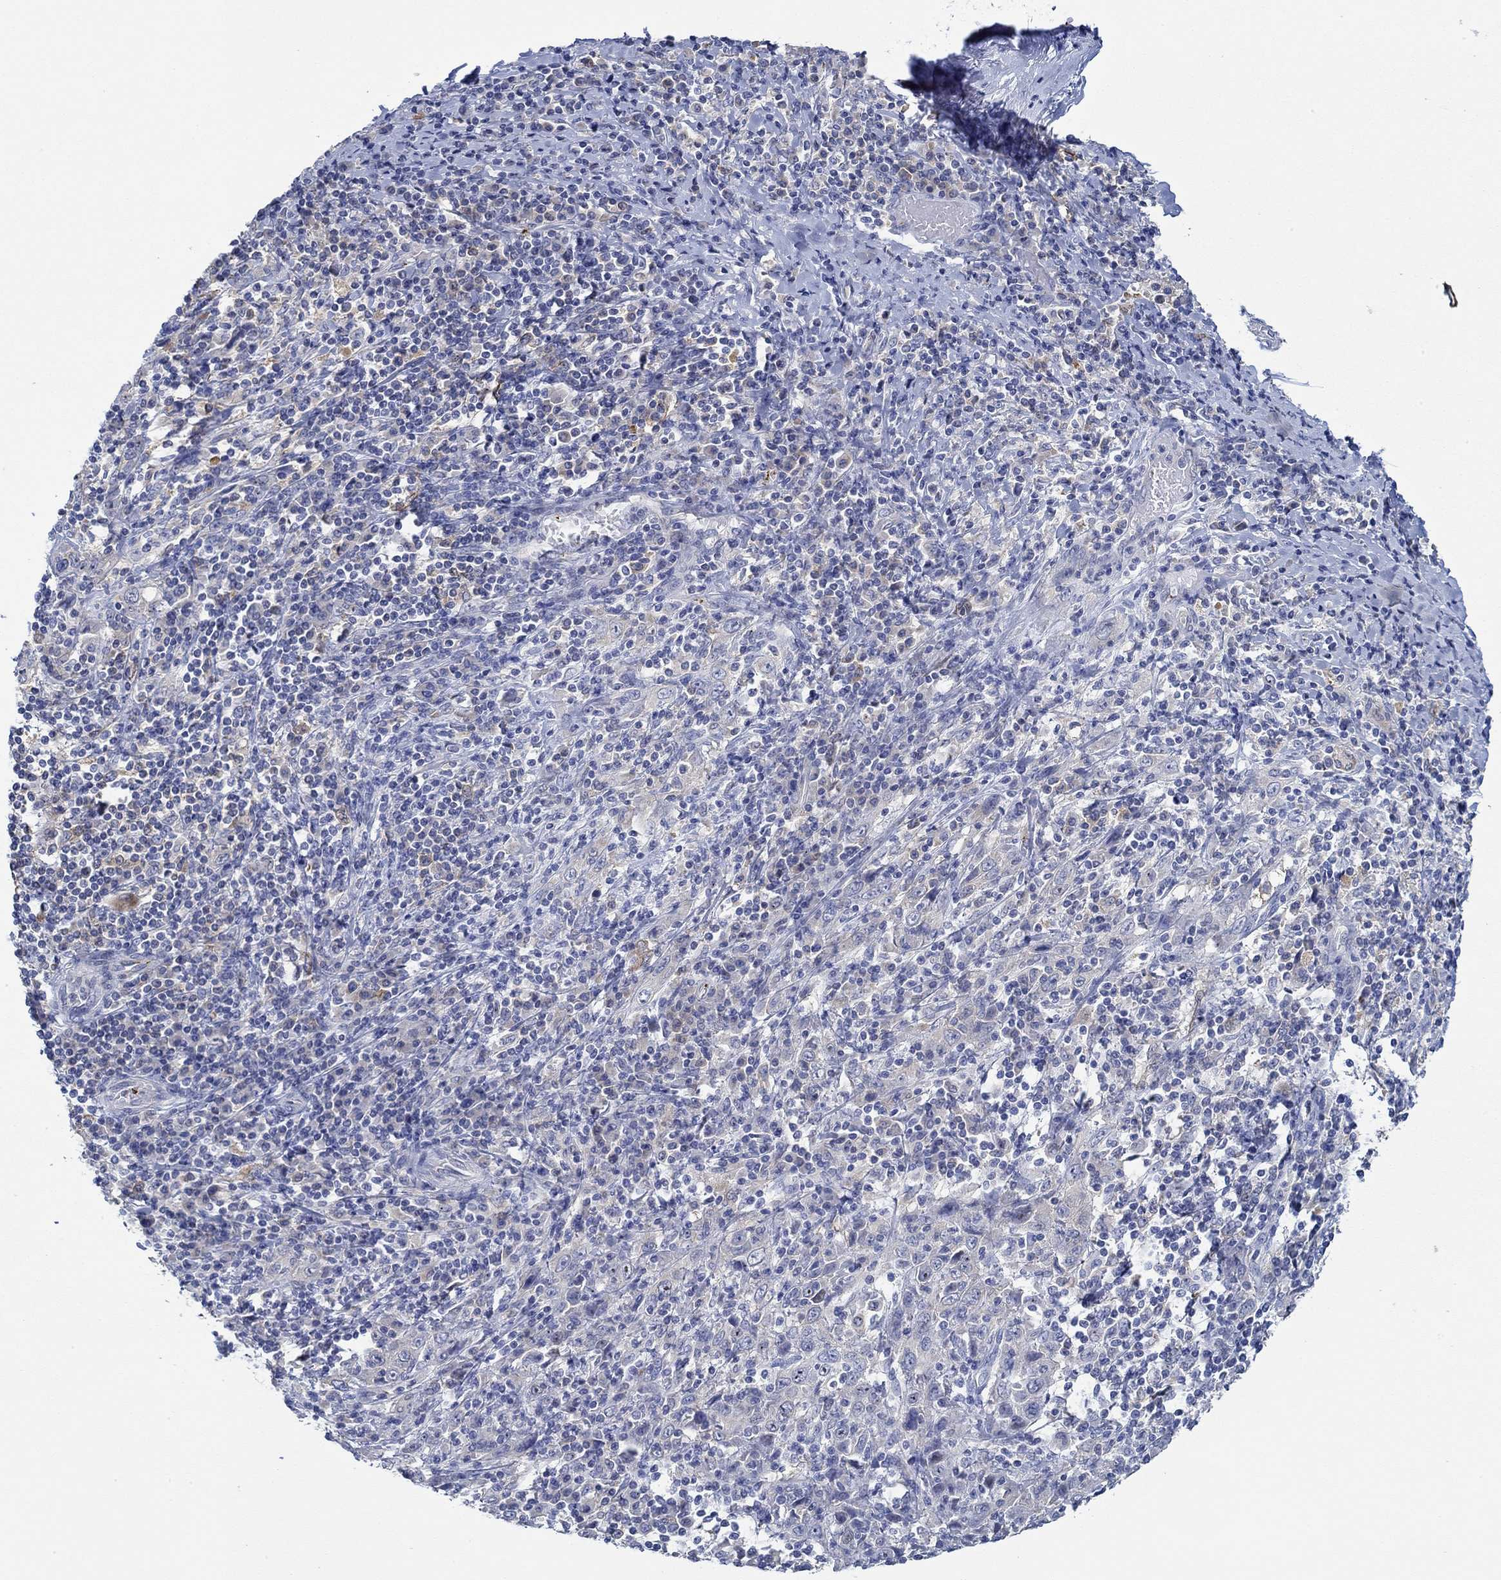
{"staining": {"intensity": "negative", "quantity": "none", "location": "none"}, "tissue": "cervical cancer", "cell_type": "Tumor cells", "image_type": "cancer", "snomed": [{"axis": "morphology", "description": "Squamous cell carcinoma, NOS"}, {"axis": "topography", "description": "Cervix"}], "caption": "Micrograph shows no significant protein expression in tumor cells of cervical squamous cell carcinoma.", "gene": "SLC27A3", "patient": {"sex": "female", "age": 46}}